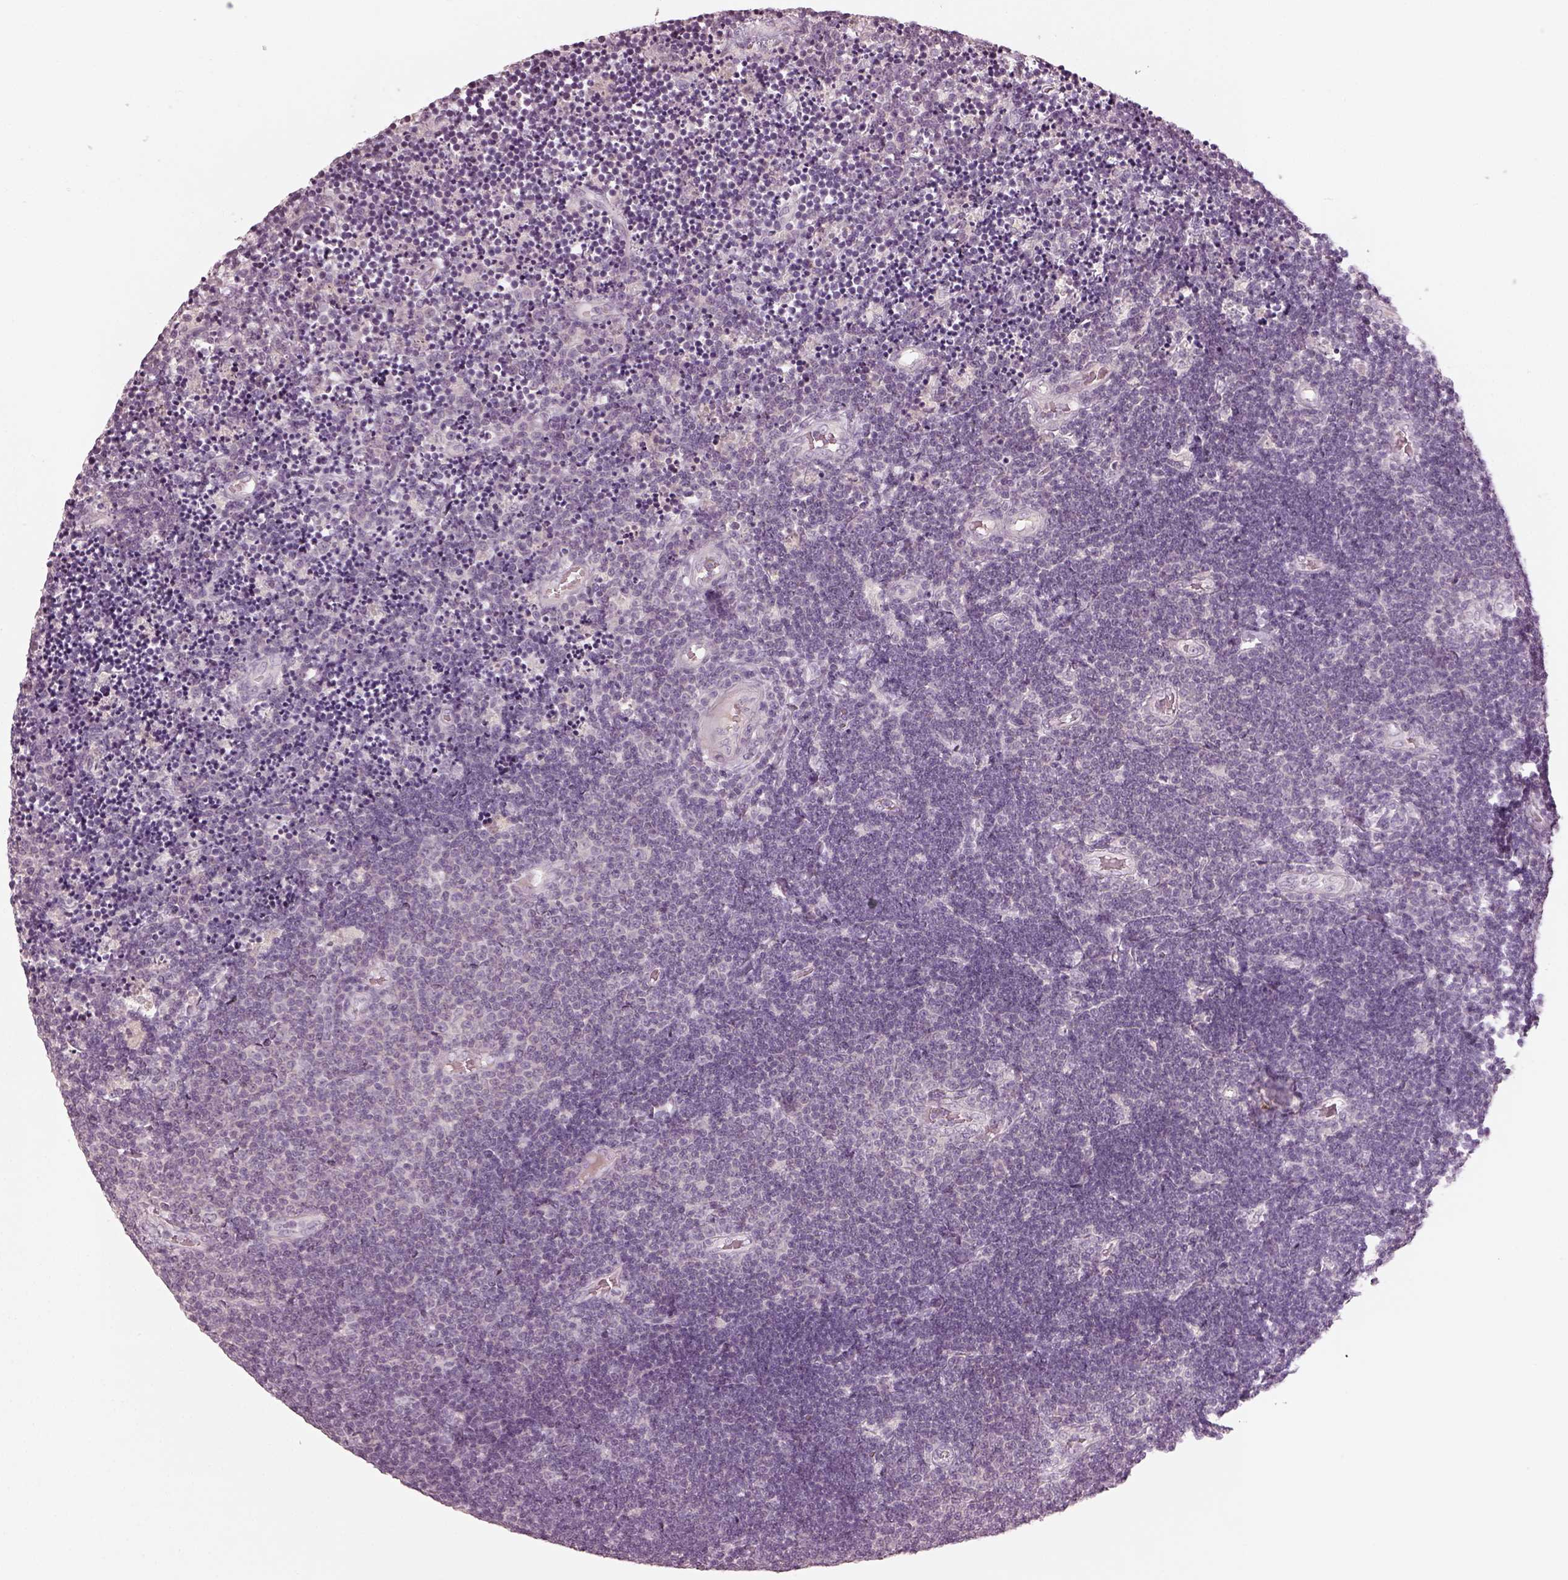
{"staining": {"intensity": "negative", "quantity": "none", "location": "none"}, "tissue": "lymphoma", "cell_type": "Tumor cells", "image_type": "cancer", "snomed": [{"axis": "morphology", "description": "Malignant lymphoma, non-Hodgkin's type, Low grade"}, {"axis": "topography", "description": "Brain"}], "caption": "Micrograph shows no significant protein staining in tumor cells of low-grade malignant lymphoma, non-Hodgkin's type.", "gene": "SPATA6L", "patient": {"sex": "female", "age": 66}}